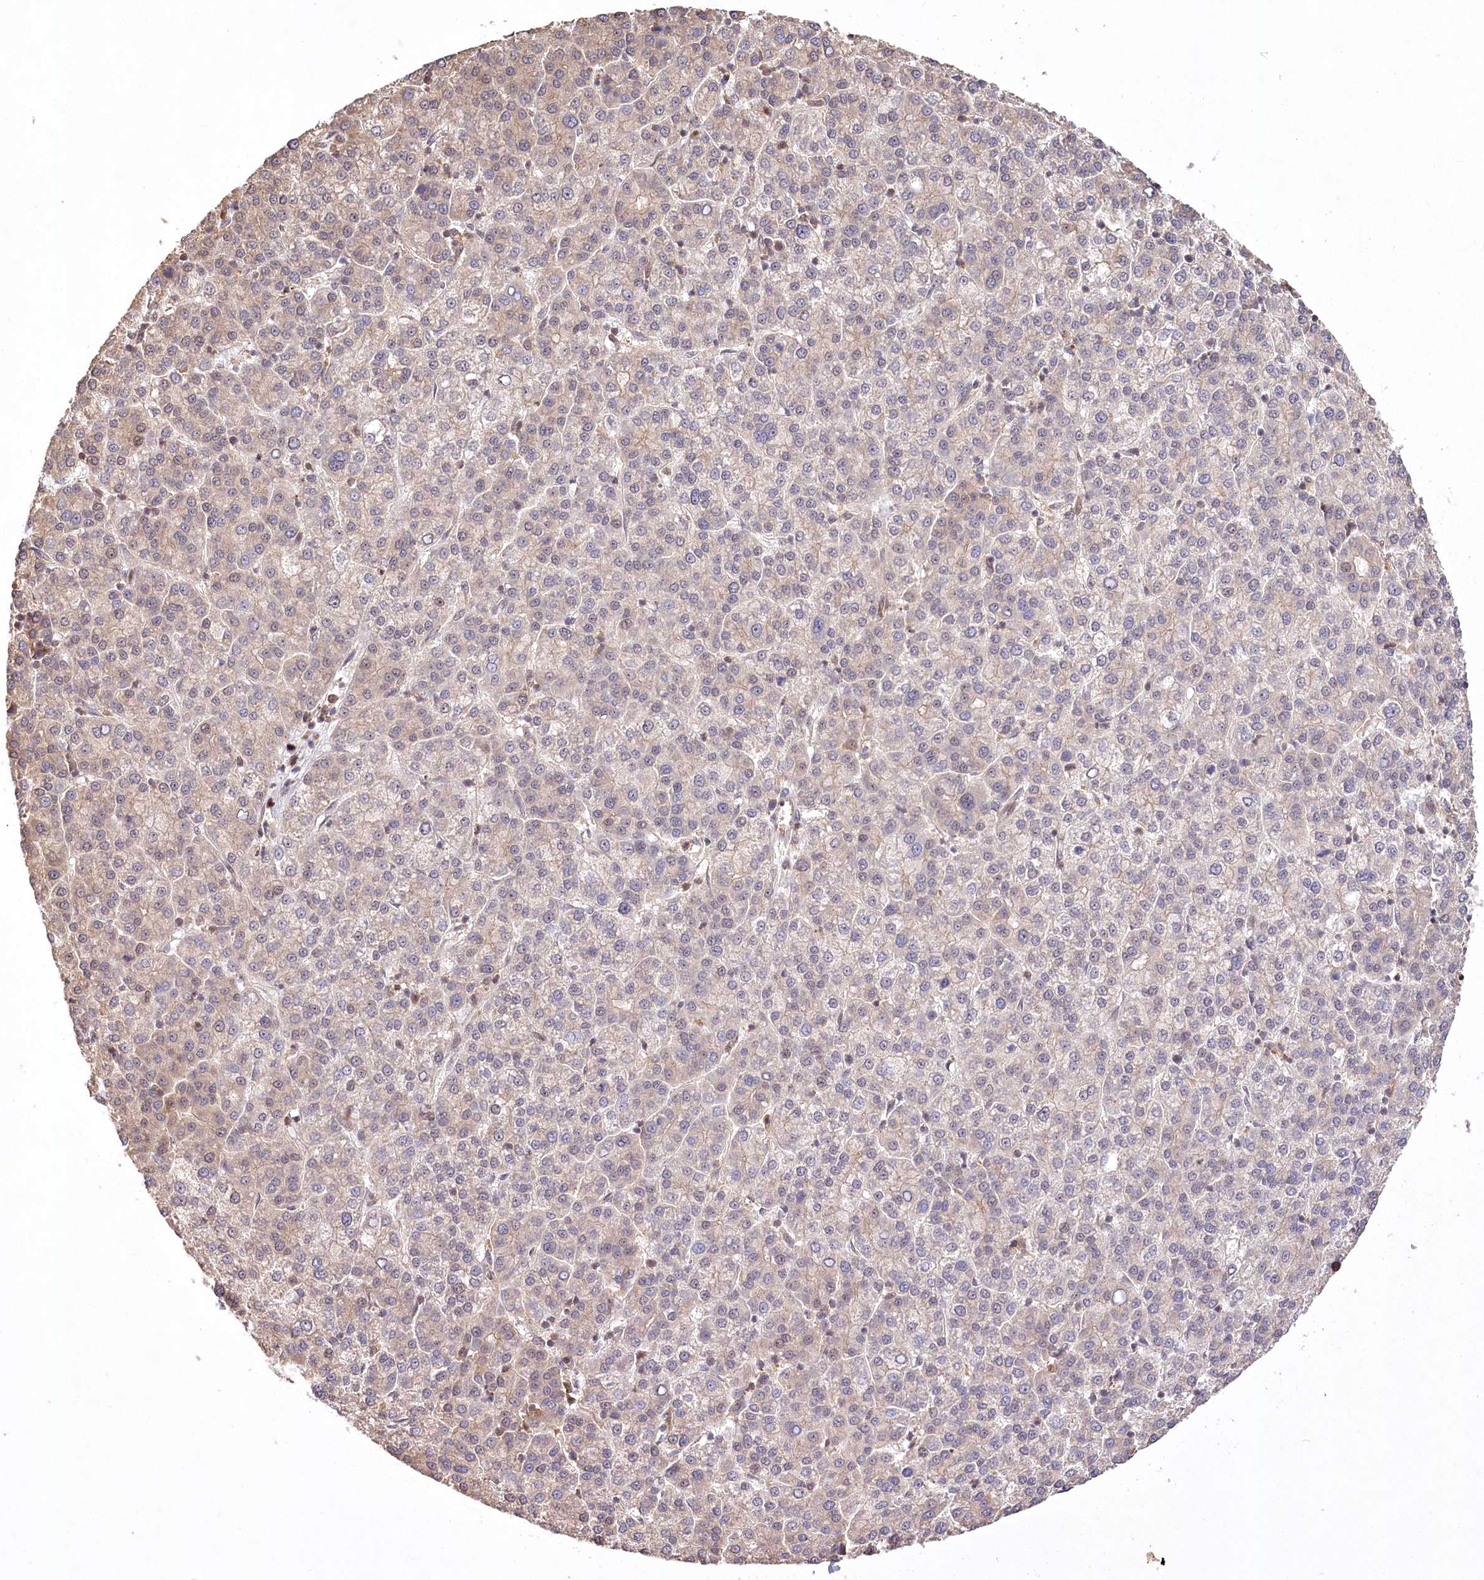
{"staining": {"intensity": "negative", "quantity": "none", "location": "none"}, "tissue": "liver cancer", "cell_type": "Tumor cells", "image_type": "cancer", "snomed": [{"axis": "morphology", "description": "Carcinoma, Hepatocellular, NOS"}, {"axis": "topography", "description": "Liver"}], "caption": "This is an IHC histopathology image of liver hepatocellular carcinoma. There is no expression in tumor cells.", "gene": "SERGEF", "patient": {"sex": "female", "age": 58}}